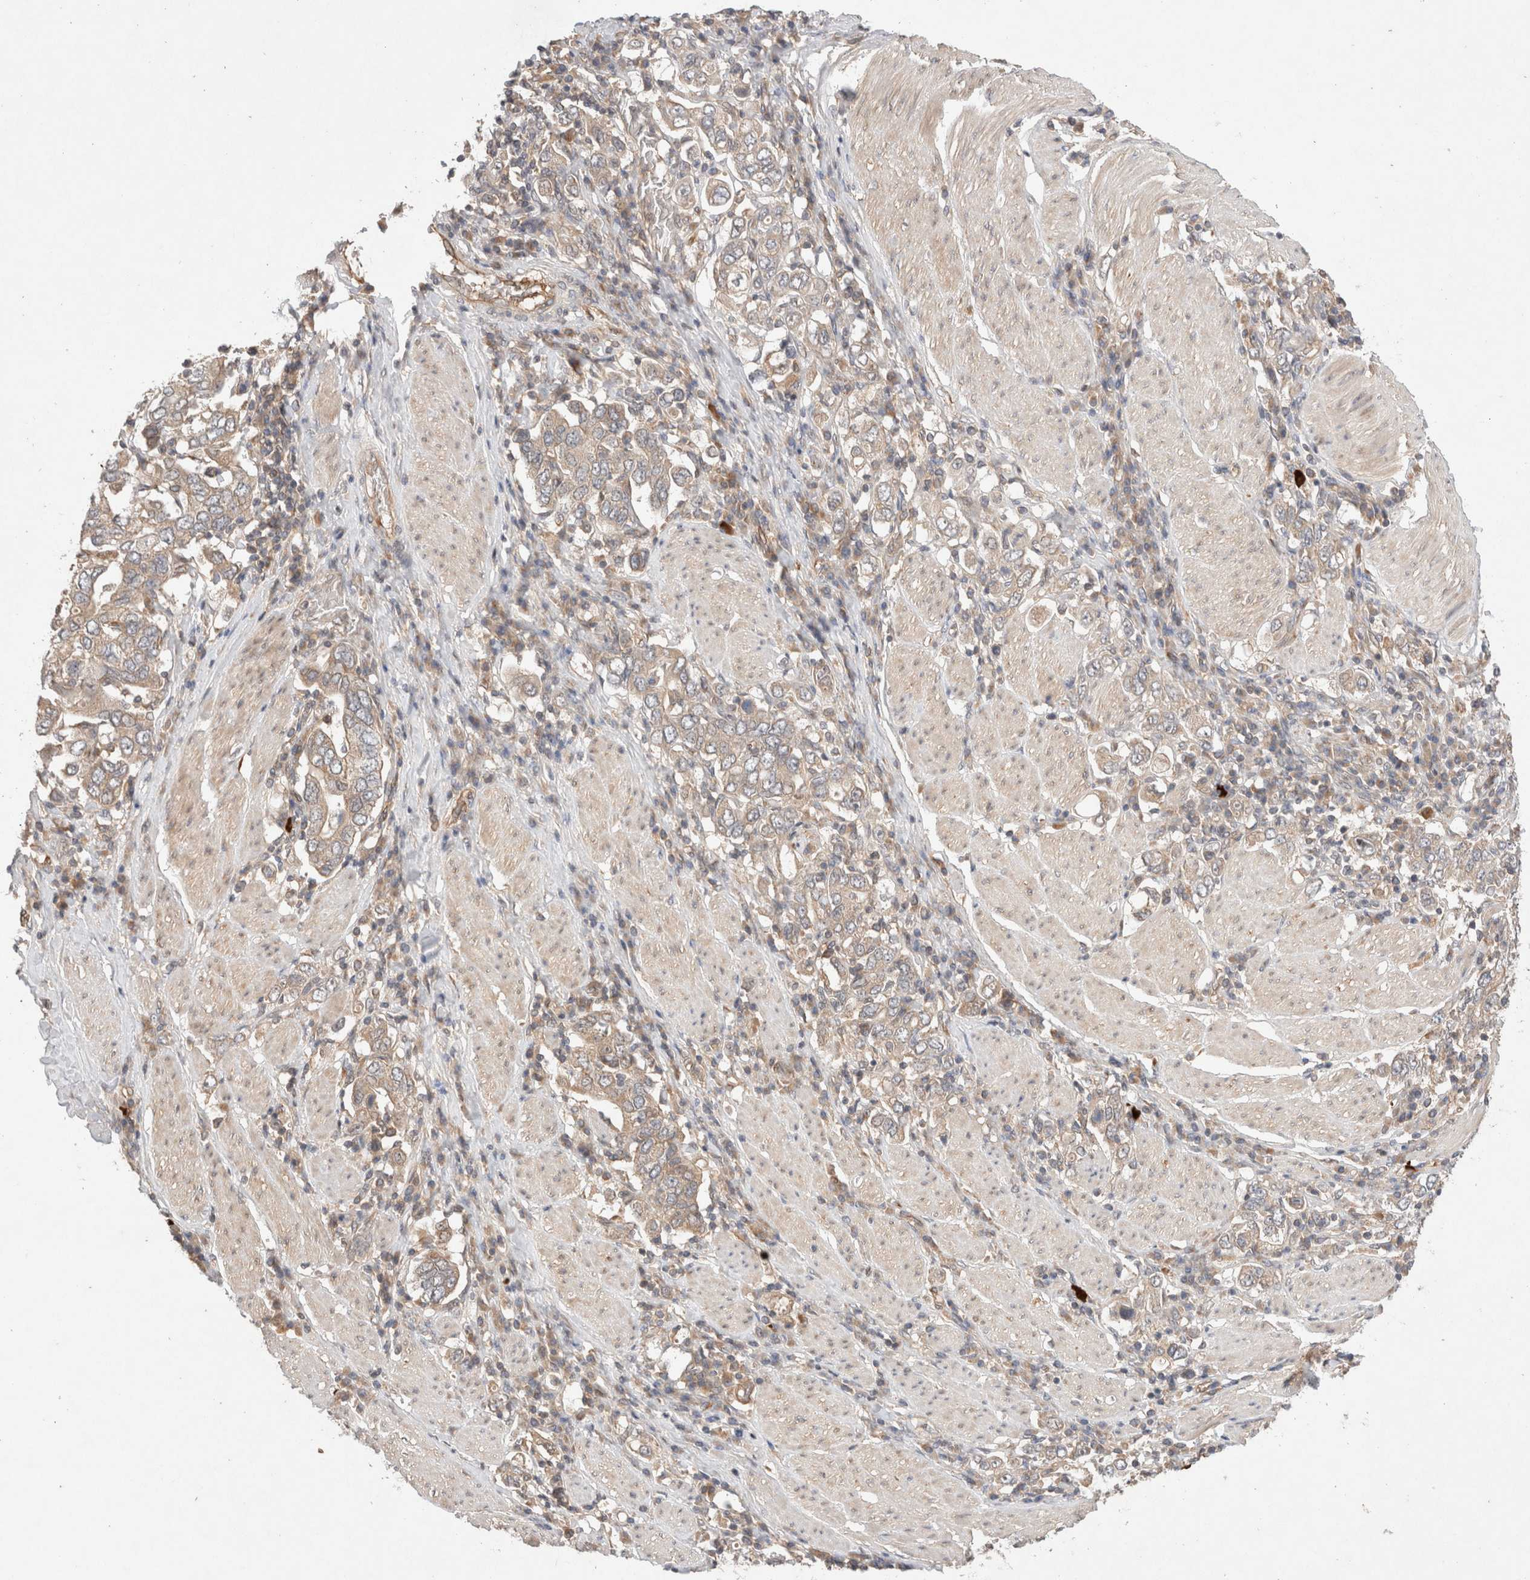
{"staining": {"intensity": "weak", "quantity": ">75%", "location": "cytoplasmic/membranous"}, "tissue": "stomach cancer", "cell_type": "Tumor cells", "image_type": "cancer", "snomed": [{"axis": "morphology", "description": "Adenocarcinoma, NOS"}, {"axis": "topography", "description": "Stomach, upper"}], "caption": "Protein expression by immunohistochemistry displays weak cytoplasmic/membranous positivity in about >75% of tumor cells in stomach adenocarcinoma.", "gene": "KLHL20", "patient": {"sex": "male", "age": 62}}